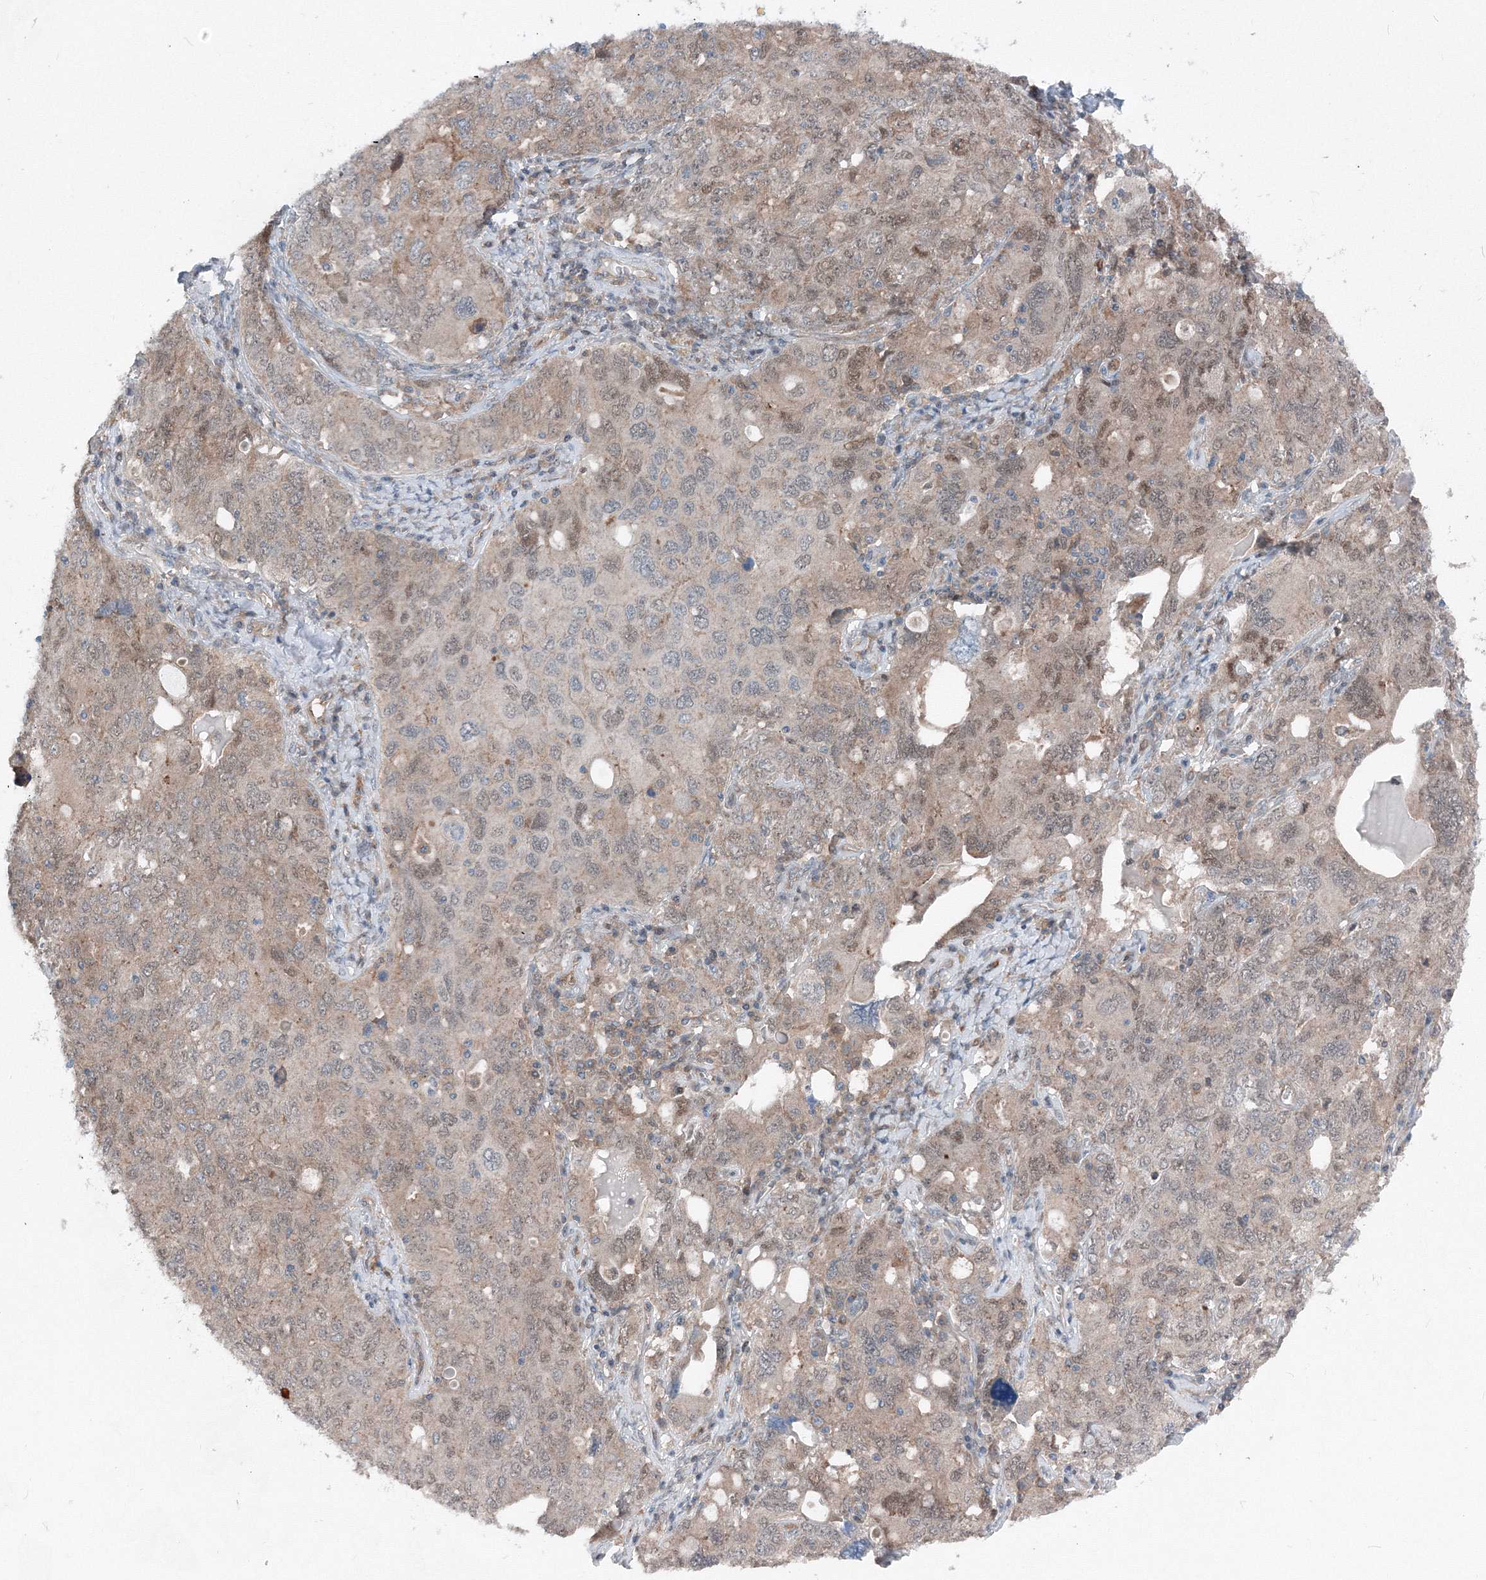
{"staining": {"intensity": "weak", "quantity": ">75%", "location": "cytoplasmic/membranous,nuclear"}, "tissue": "ovarian cancer", "cell_type": "Tumor cells", "image_type": "cancer", "snomed": [{"axis": "morphology", "description": "Carcinoma, endometroid"}, {"axis": "topography", "description": "Ovary"}], "caption": "About >75% of tumor cells in human endometroid carcinoma (ovarian) show weak cytoplasmic/membranous and nuclear protein positivity as visualized by brown immunohistochemical staining.", "gene": "TPRKB", "patient": {"sex": "female", "age": 62}}